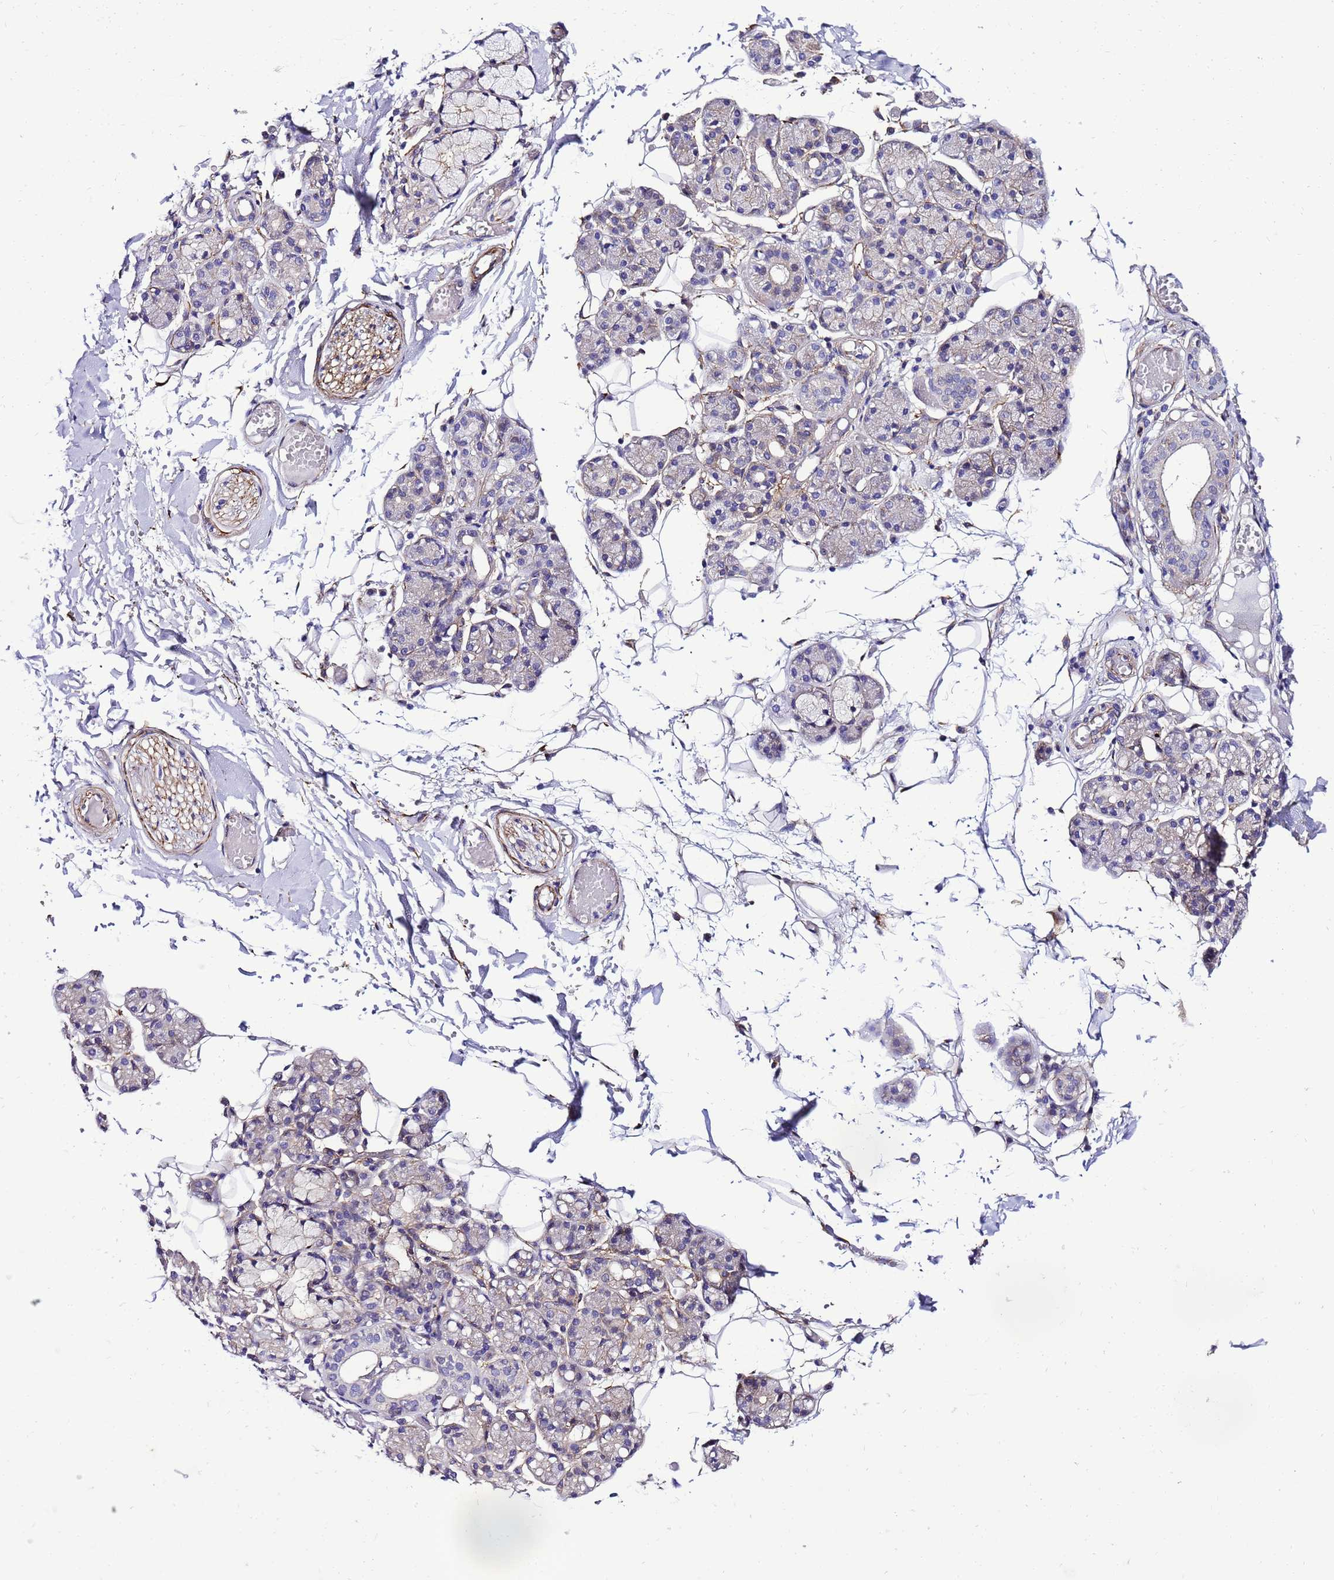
{"staining": {"intensity": "negative", "quantity": "none", "location": "none"}, "tissue": "salivary gland", "cell_type": "Glandular cells", "image_type": "normal", "snomed": [{"axis": "morphology", "description": "Normal tissue, NOS"}, {"axis": "topography", "description": "Salivary gland"}], "caption": "This is a micrograph of immunohistochemistry staining of normal salivary gland, which shows no staining in glandular cells.", "gene": "GZF1", "patient": {"sex": "male", "age": 63}}